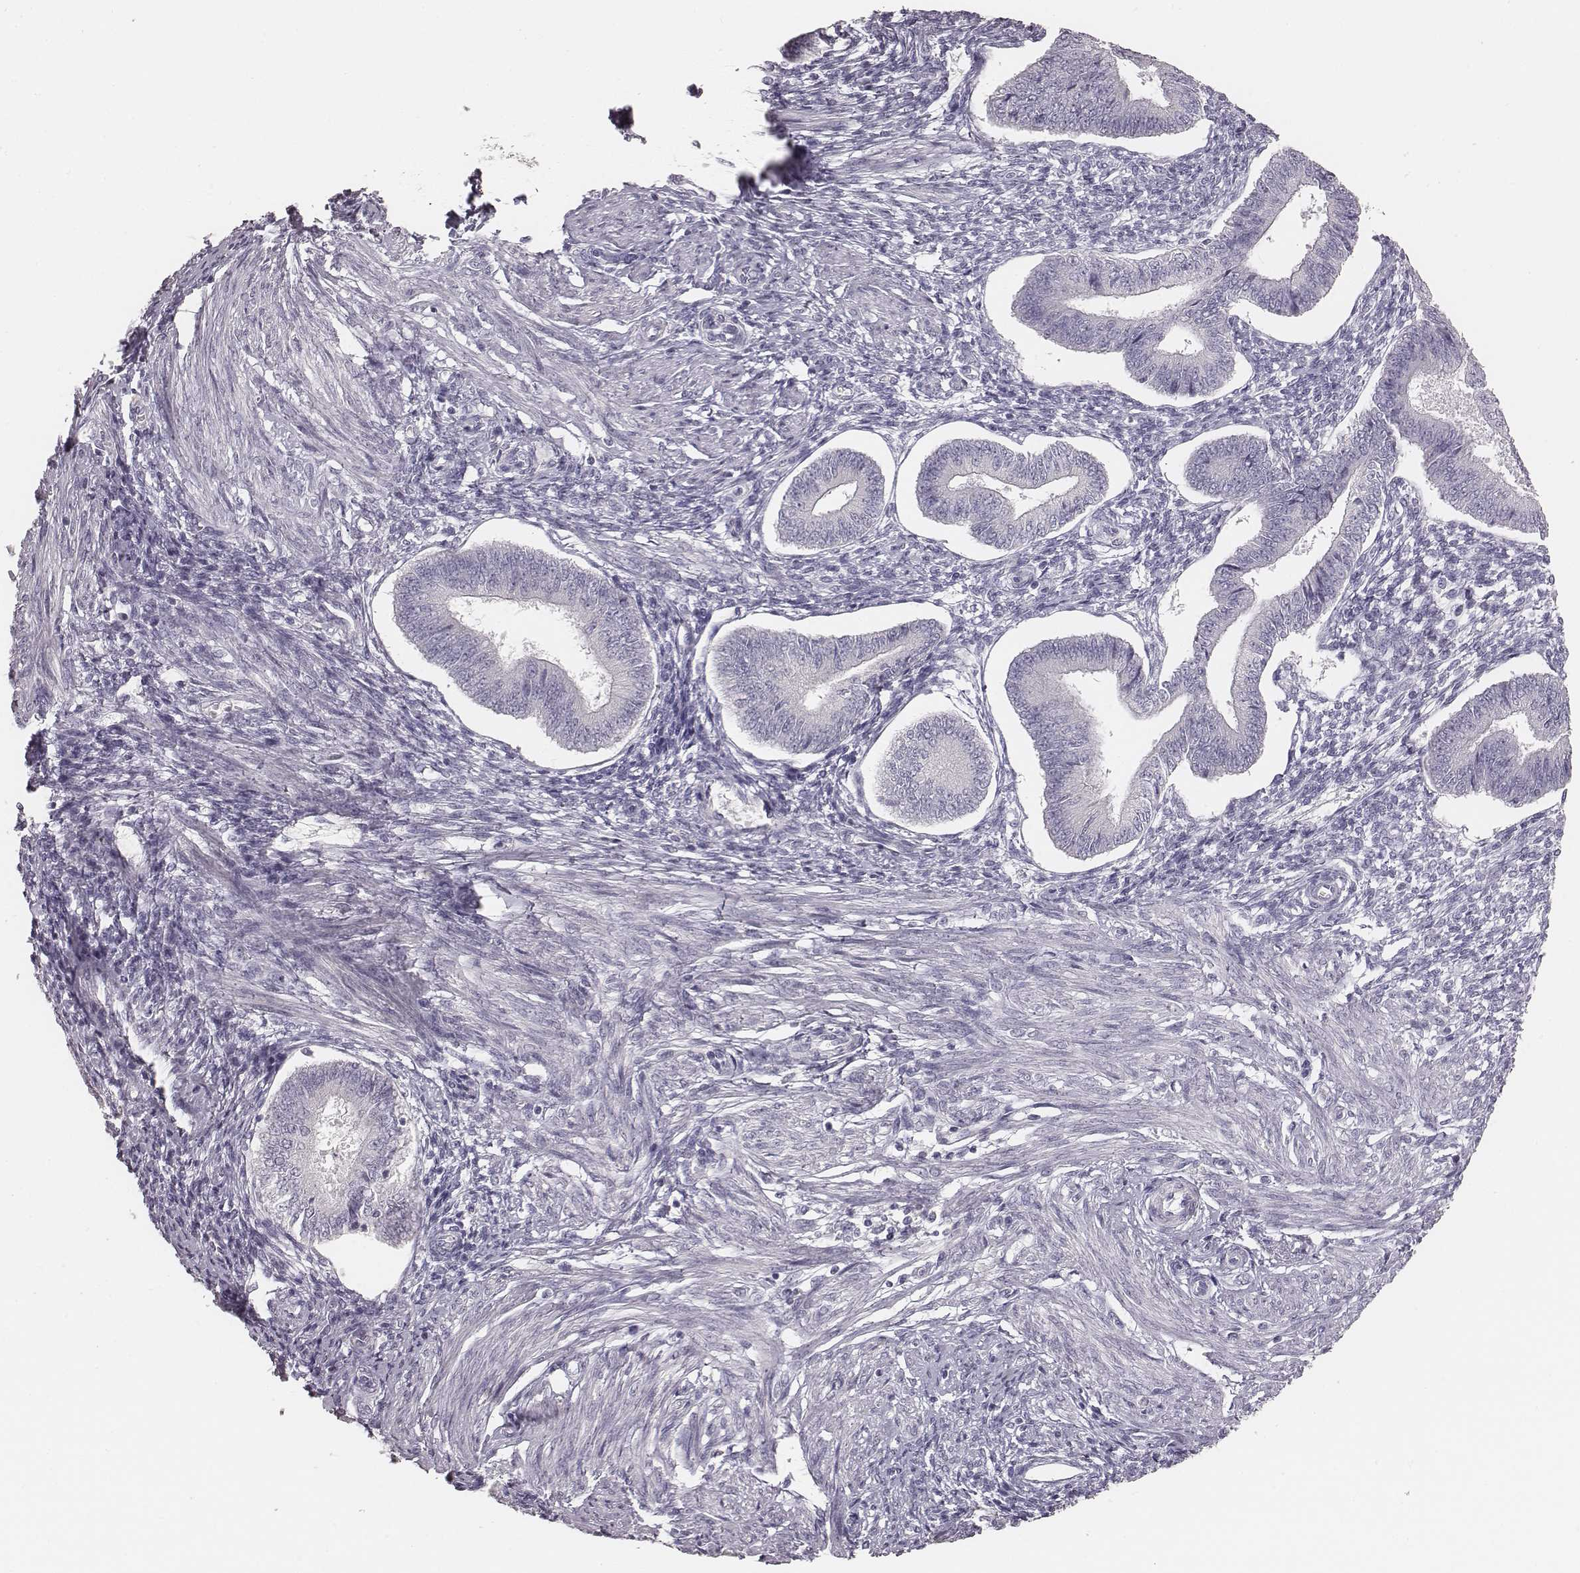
{"staining": {"intensity": "negative", "quantity": "none", "location": "none"}, "tissue": "endometrium", "cell_type": "Cells in endometrial stroma", "image_type": "normal", "snomed": [{"axis": "morphology", "description": "Normal tissue, NOS"}, {"axis": "topography", "description": "Endometrium"}], "caption": "IHC of normal human endometrium exhibits no expression in cells in endometrial stroma.", "gene": "MYH6", "patient": {"sex": "female", "age": 42}}